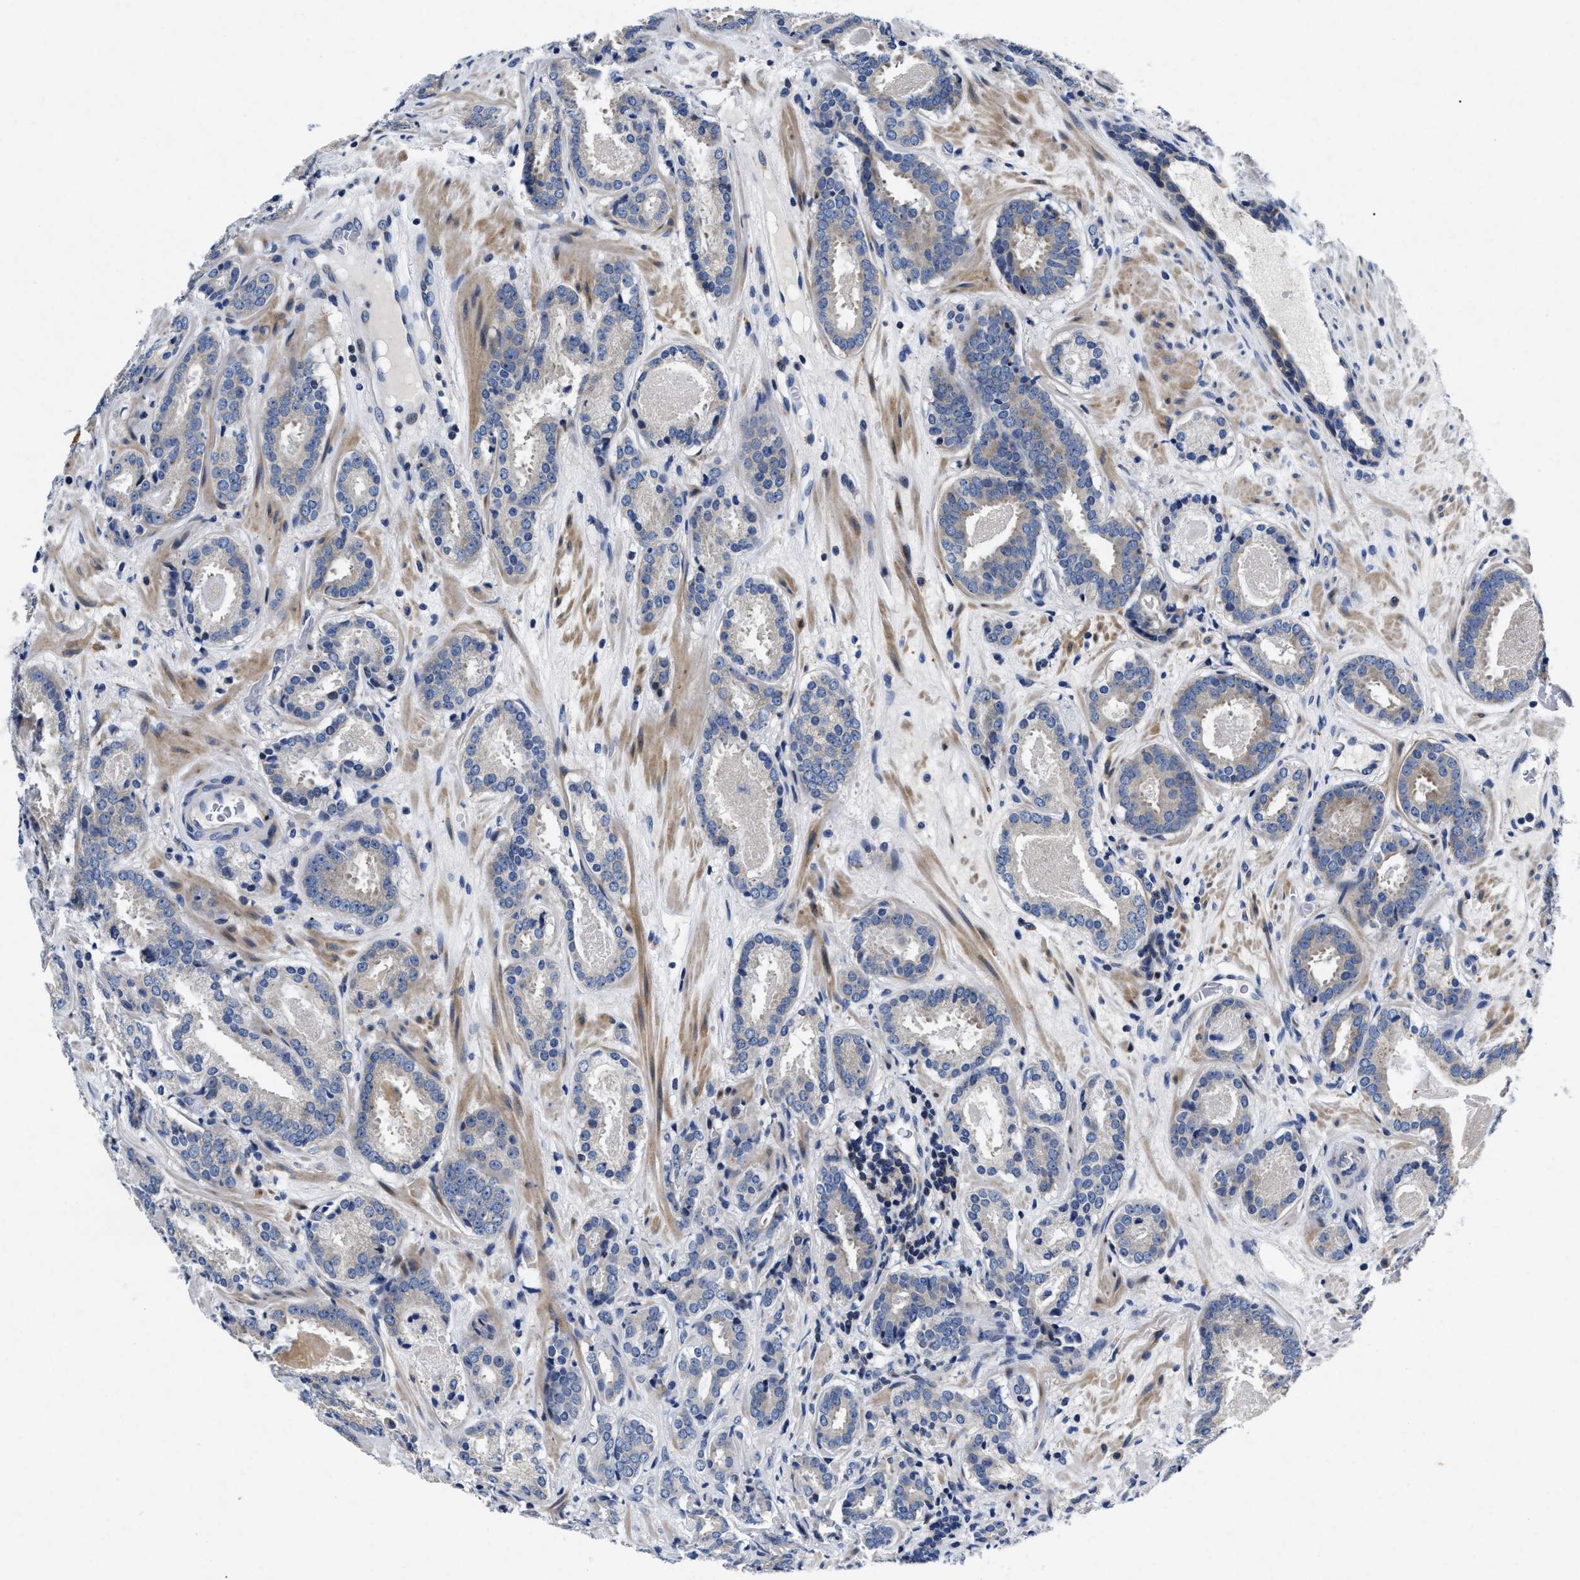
{"staining": {"intensity": "negative", "quantity": "none", "location": "none"}, "tissue": "prostate cancer", "cell_type": "Tumor cells", "image_type": "cancer", "snomed": [{"axis": "morphology", "description": "Adenocarcinoma, Low grade"}, {"axis": "topography", "description": "Prostate"}], "caption": "IHC image of neoplastic tissue: prostate cancer stained with DAB (3,3'-diaminobenzidine) displays no significant protein staining in tumor cells.", "gene": "LAD1", "patient": {"sex": "male", "age": 69}}